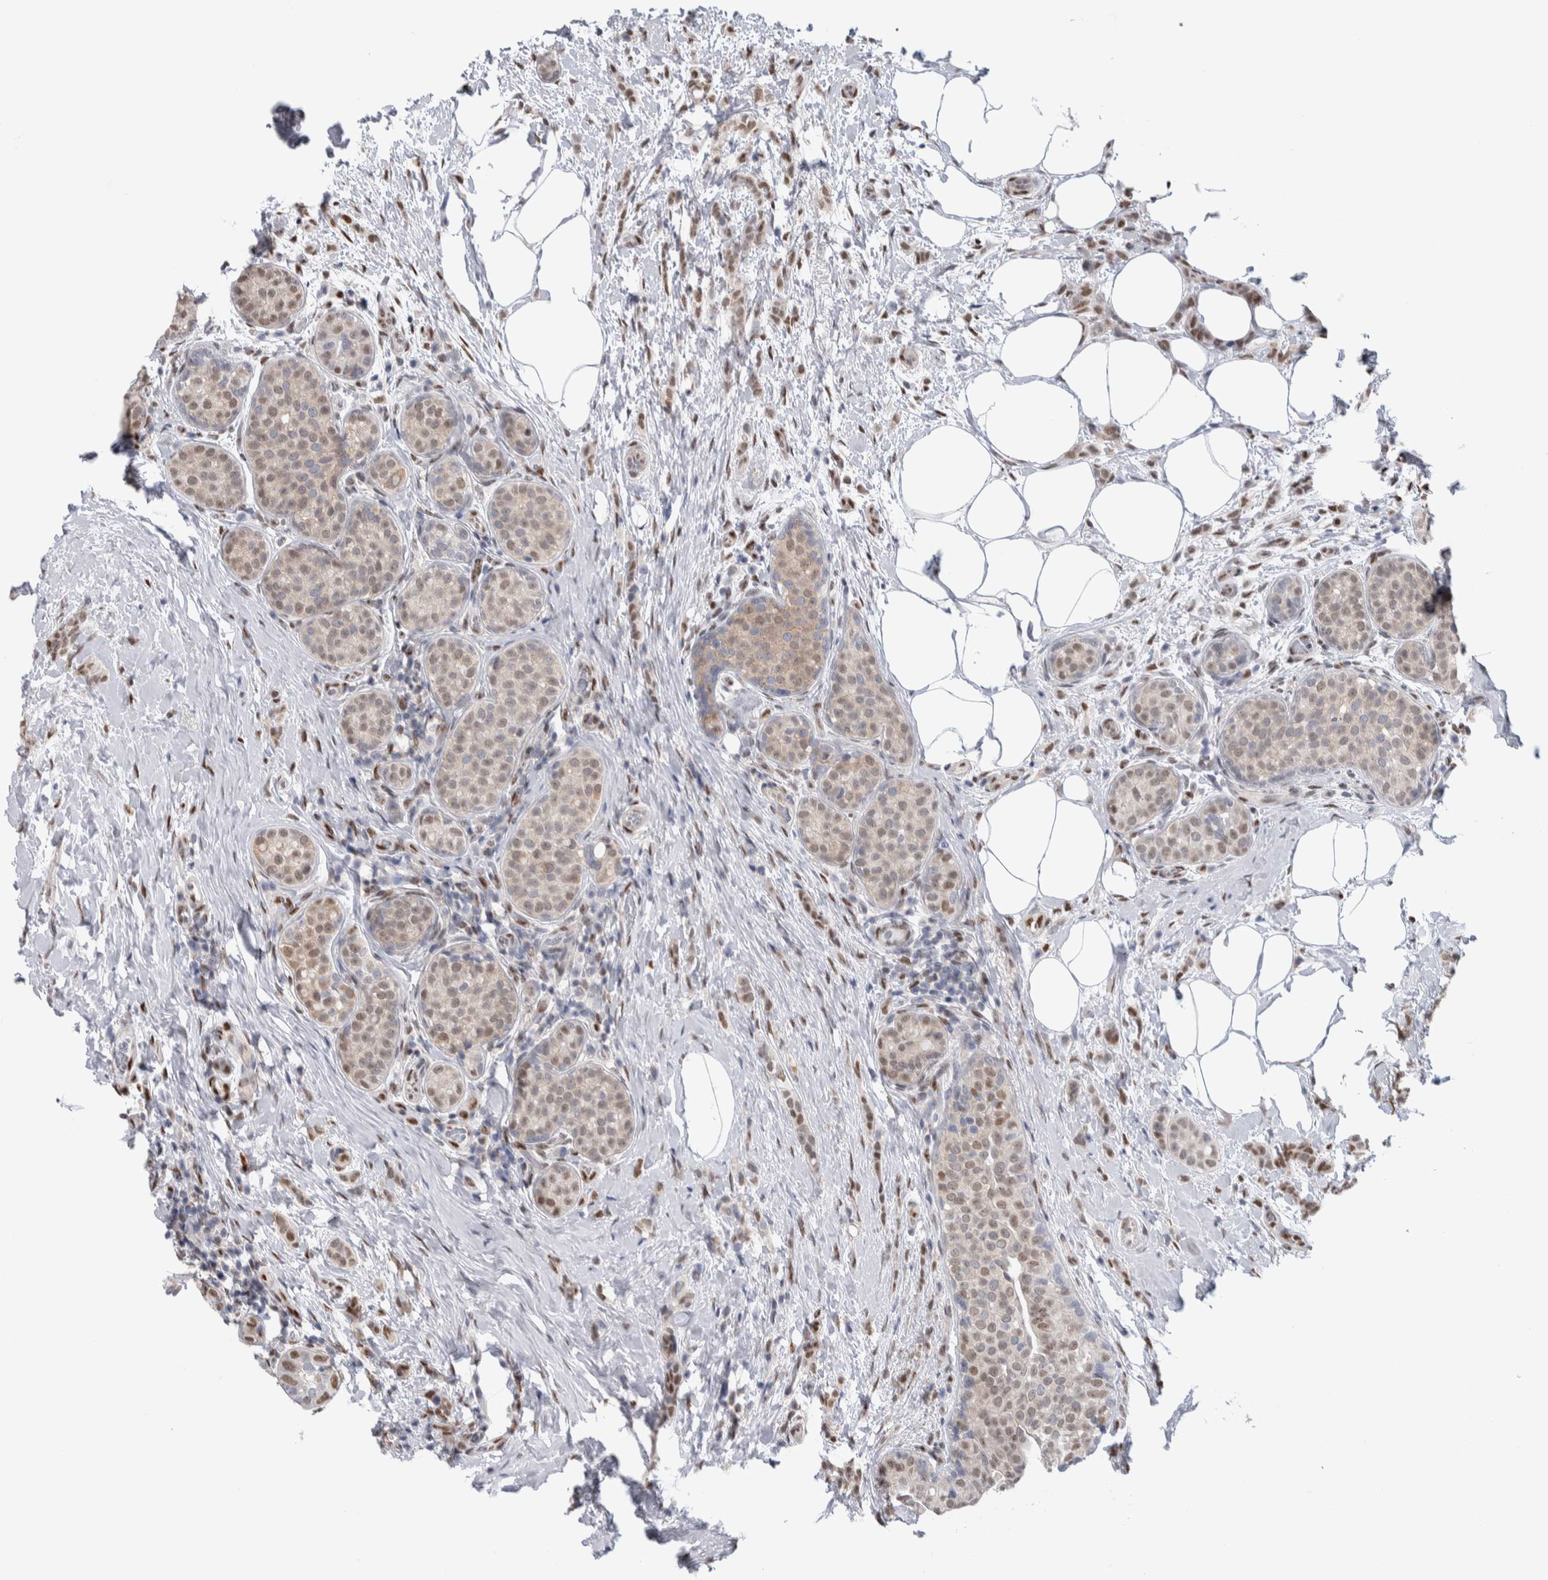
{"staining": {"intensity": "weak", "quantity": "25%-75%", "location": "cytoplasmic/membranous,nuclear"}, "tissue": "breast cancer", "cell_type": "Tumor cells", "image_type": "cancer", "snomed": [{"axis": "morphology", "description": "Lobular carcinoma, in situ"}, {"axis": "morphology", "description": "Lobular carcinoma"}, {"axis": "topography", "description": "Breast"}], "caption": "An immunohistochemistry (IHC) micrograph of neoplastic tissue is shown. Protein staining in brown highlights weak cytoplasmic/membranous and nuclear positivity in breast cancer (lobular carcinoma) within tumor cells.", "gene": "TAX1BP1", "patient": {"sex": "female", "age": 41}}